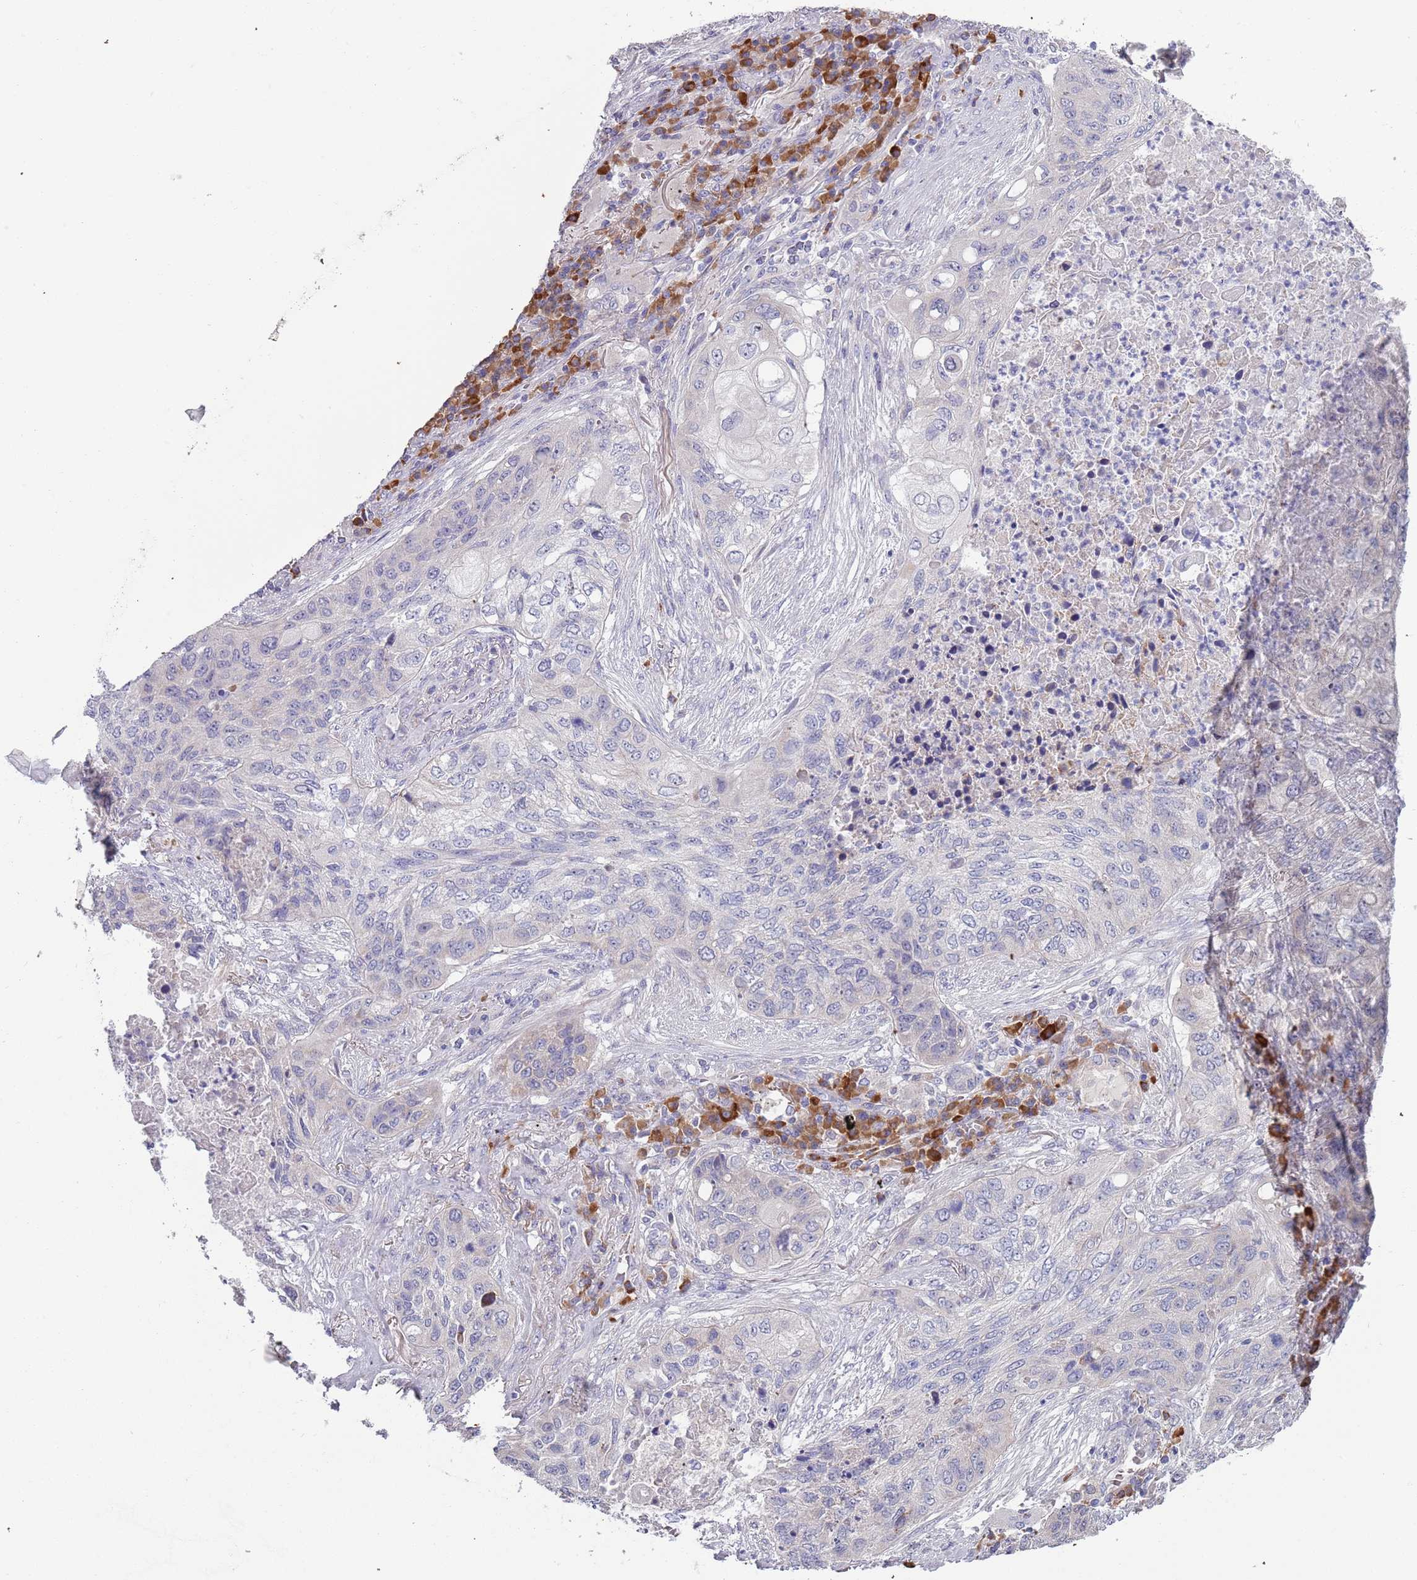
{"staining": {"intensity": "negative", "quantity": "none", "location": "none"}, "tissue": "lung cancer", "cell_type": "Tumor cells", "image_type": "cancer", "snomed": [{"axis": "morphology", "description": "Squamous cell carcinoma, NOS"}, {"axis": "topography", "description": "Lung"}], "caption": "This is a histopathology image of immunohistochemistry (IHC) staining of lung squamous cell carcinoma, which shows no expression in tumor cells. Nuclei are stained in blue.", "gene": "LTB", "patient": {"sex": "female", "age": 63}}